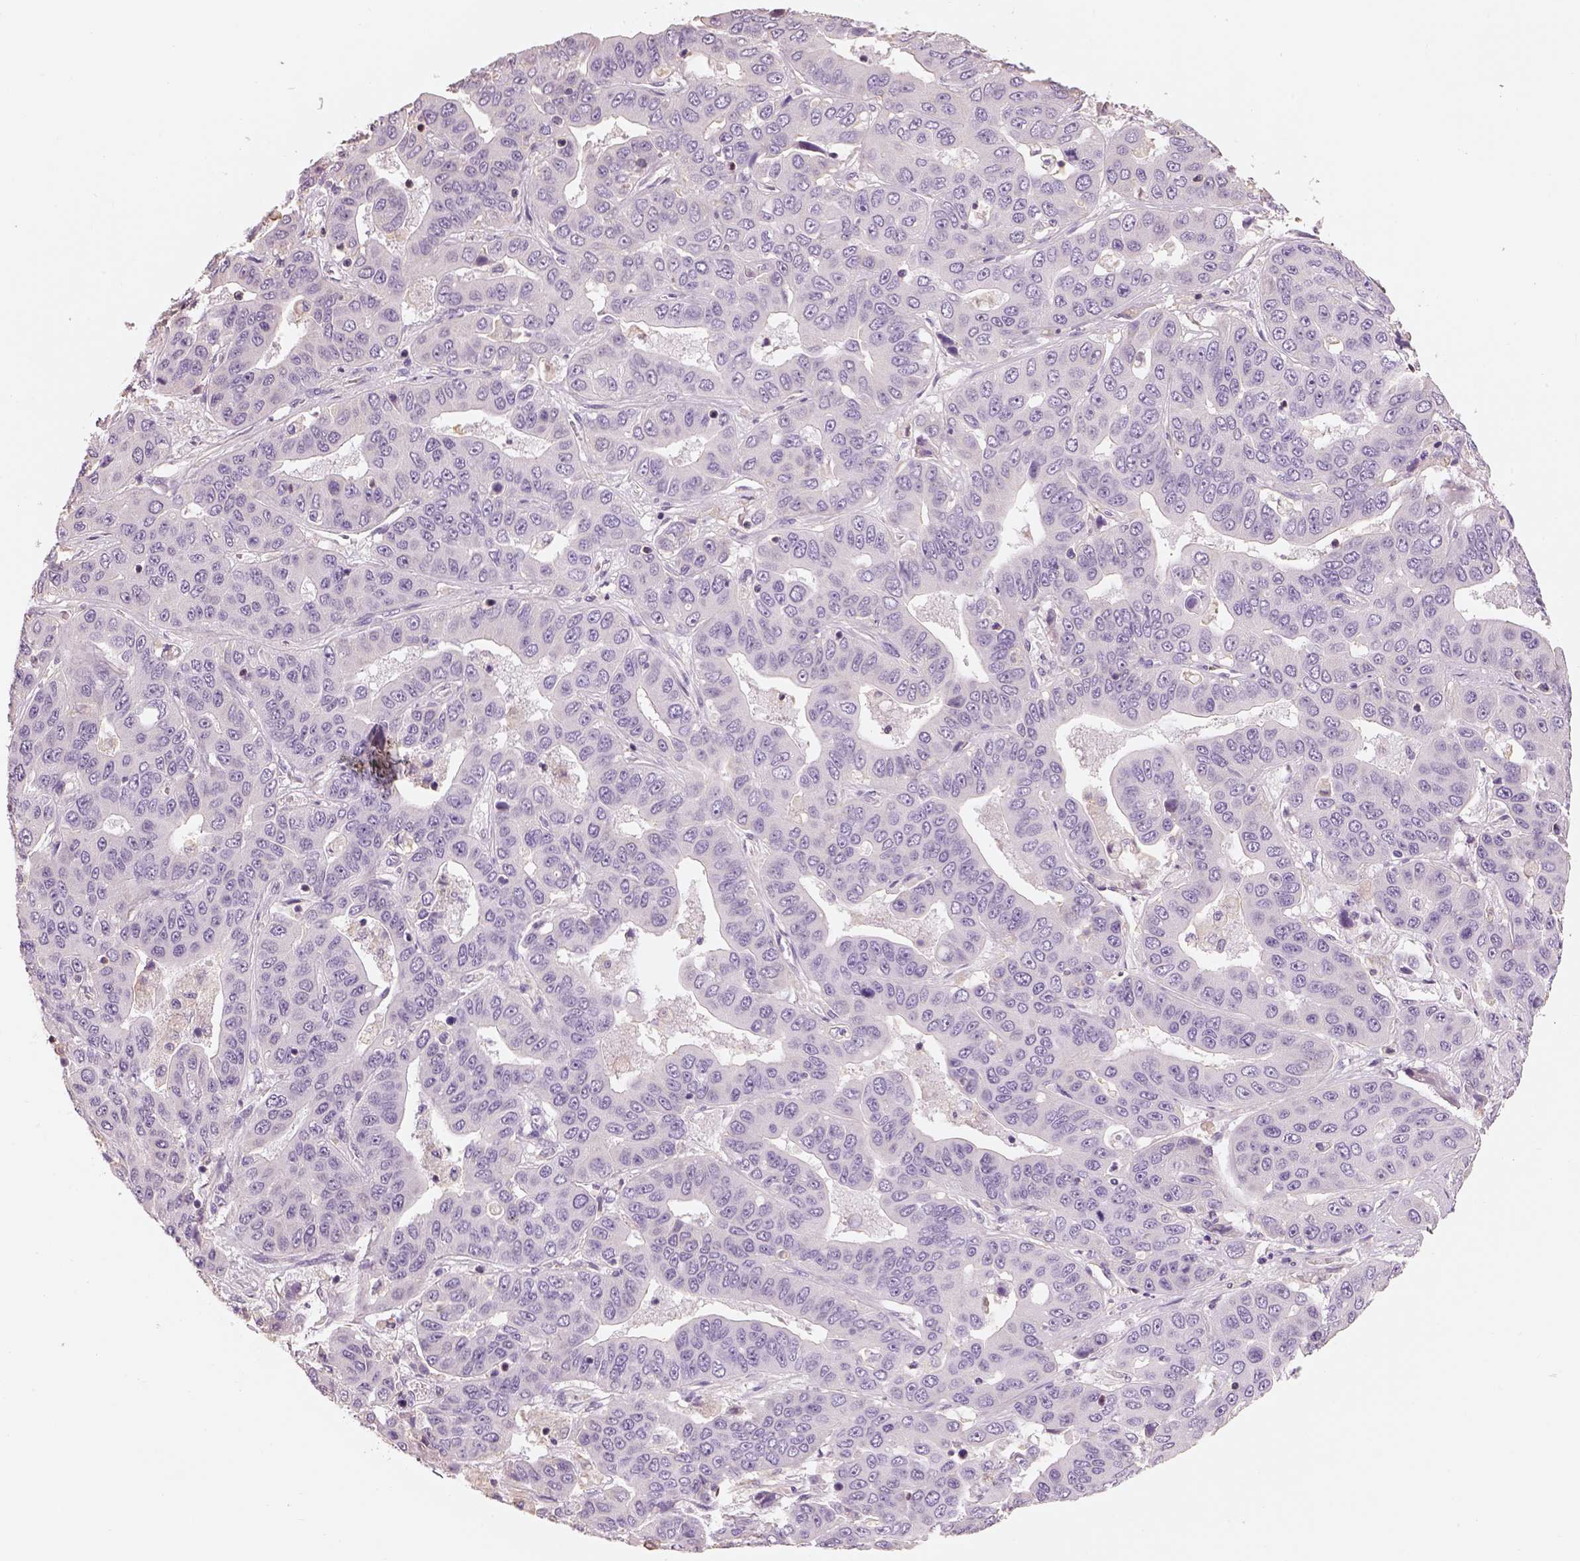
{"staining": {"intensity": "negative", "quantity": "none", "location": "none"}, "tissue": "liver cancer", "cell_type": "Tumor cells", "image_type": "cancer", "snomed": [{"axis": "morphology", "description": "Cholangiocarcinoma"}, {"axis": "topography", "description": "Liver"}], "caption": "Immunohistochemical staining of liver cancer (cholangiocarcinoma) demonstrates no significant positivity in tumor cells.", "gene": "OTUD6A", "patient": {"sex": "female", "age": 52}}